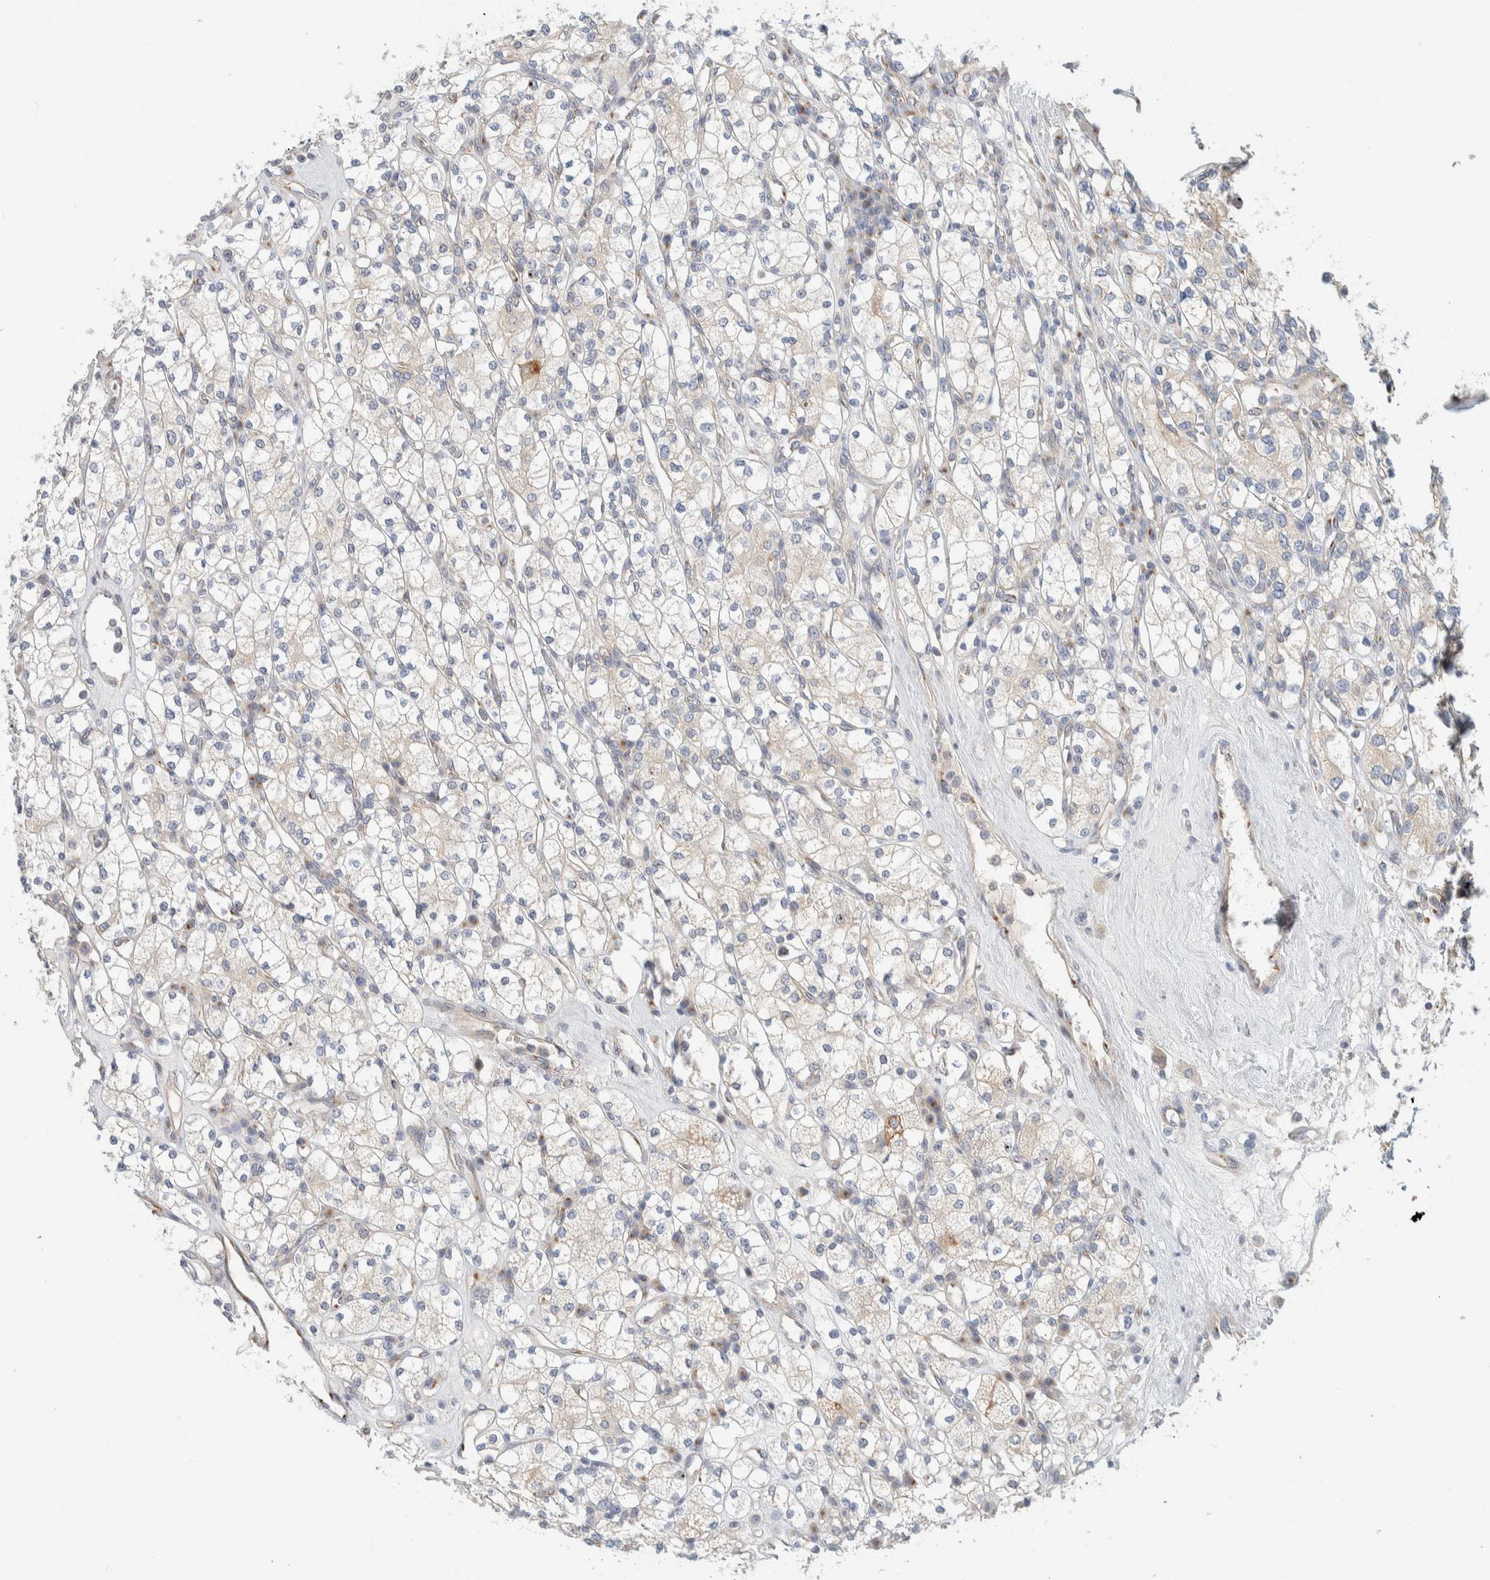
{"staining": {"intensity": "weak", "quantity": "<25%", "location": "cytoplasmic/membranous"}, "tissue": "renal cancer", "cell_type": "Tumor cells", "image_type": "cancer", "snomed": [{"axis": "morphology", "description": "Adenocarcinoma, NOS"}, {"axis": "topography", "description": "Kidney"}], "caption": "Immunohistochemistry of renal adenocarcinoma demonstrates no positivity in tumor cells.", "gene": "TMEM184B", "patient": {"sex": "male", "age": 77}}